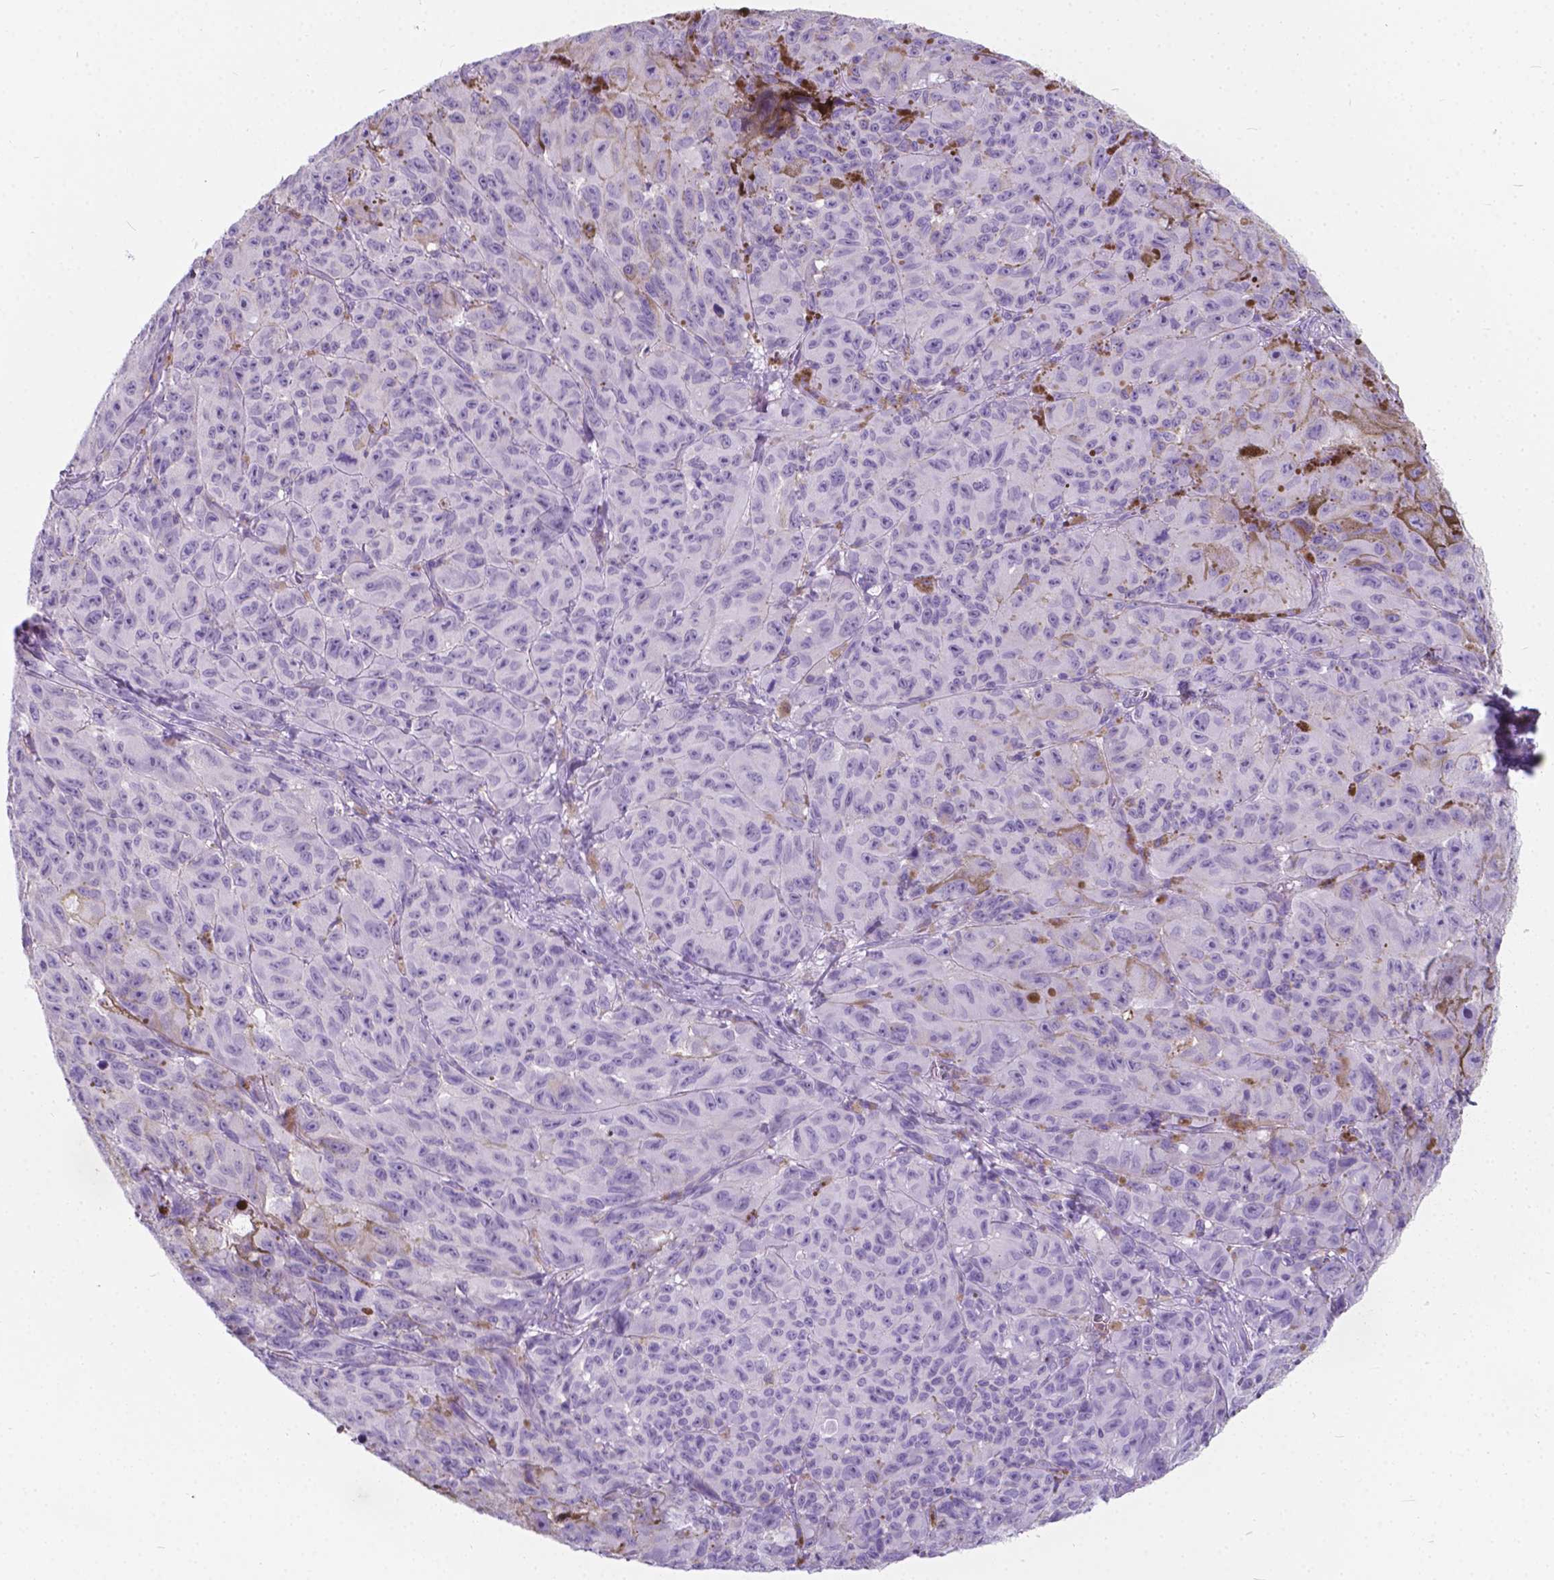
{"staining": {"intensity": "negative", "quantity": "none", "location": "none"}, "tissue": "melanoma", "cell_type": "Tumor cells", "image_type": "cancer", "snomed": [{"axis": "morphology", "description": "Malignant melanoma, NOS"}, {"axis": "topography", "description": "Vulva, labia, clitoris and Bartholin´s gland, NO"}], "caption": "Protein analysis of melanoma shows no significant positivity in tumor cells.", "gene": "KIAA0040", "patient": {"sex": "female", "age": 75}}